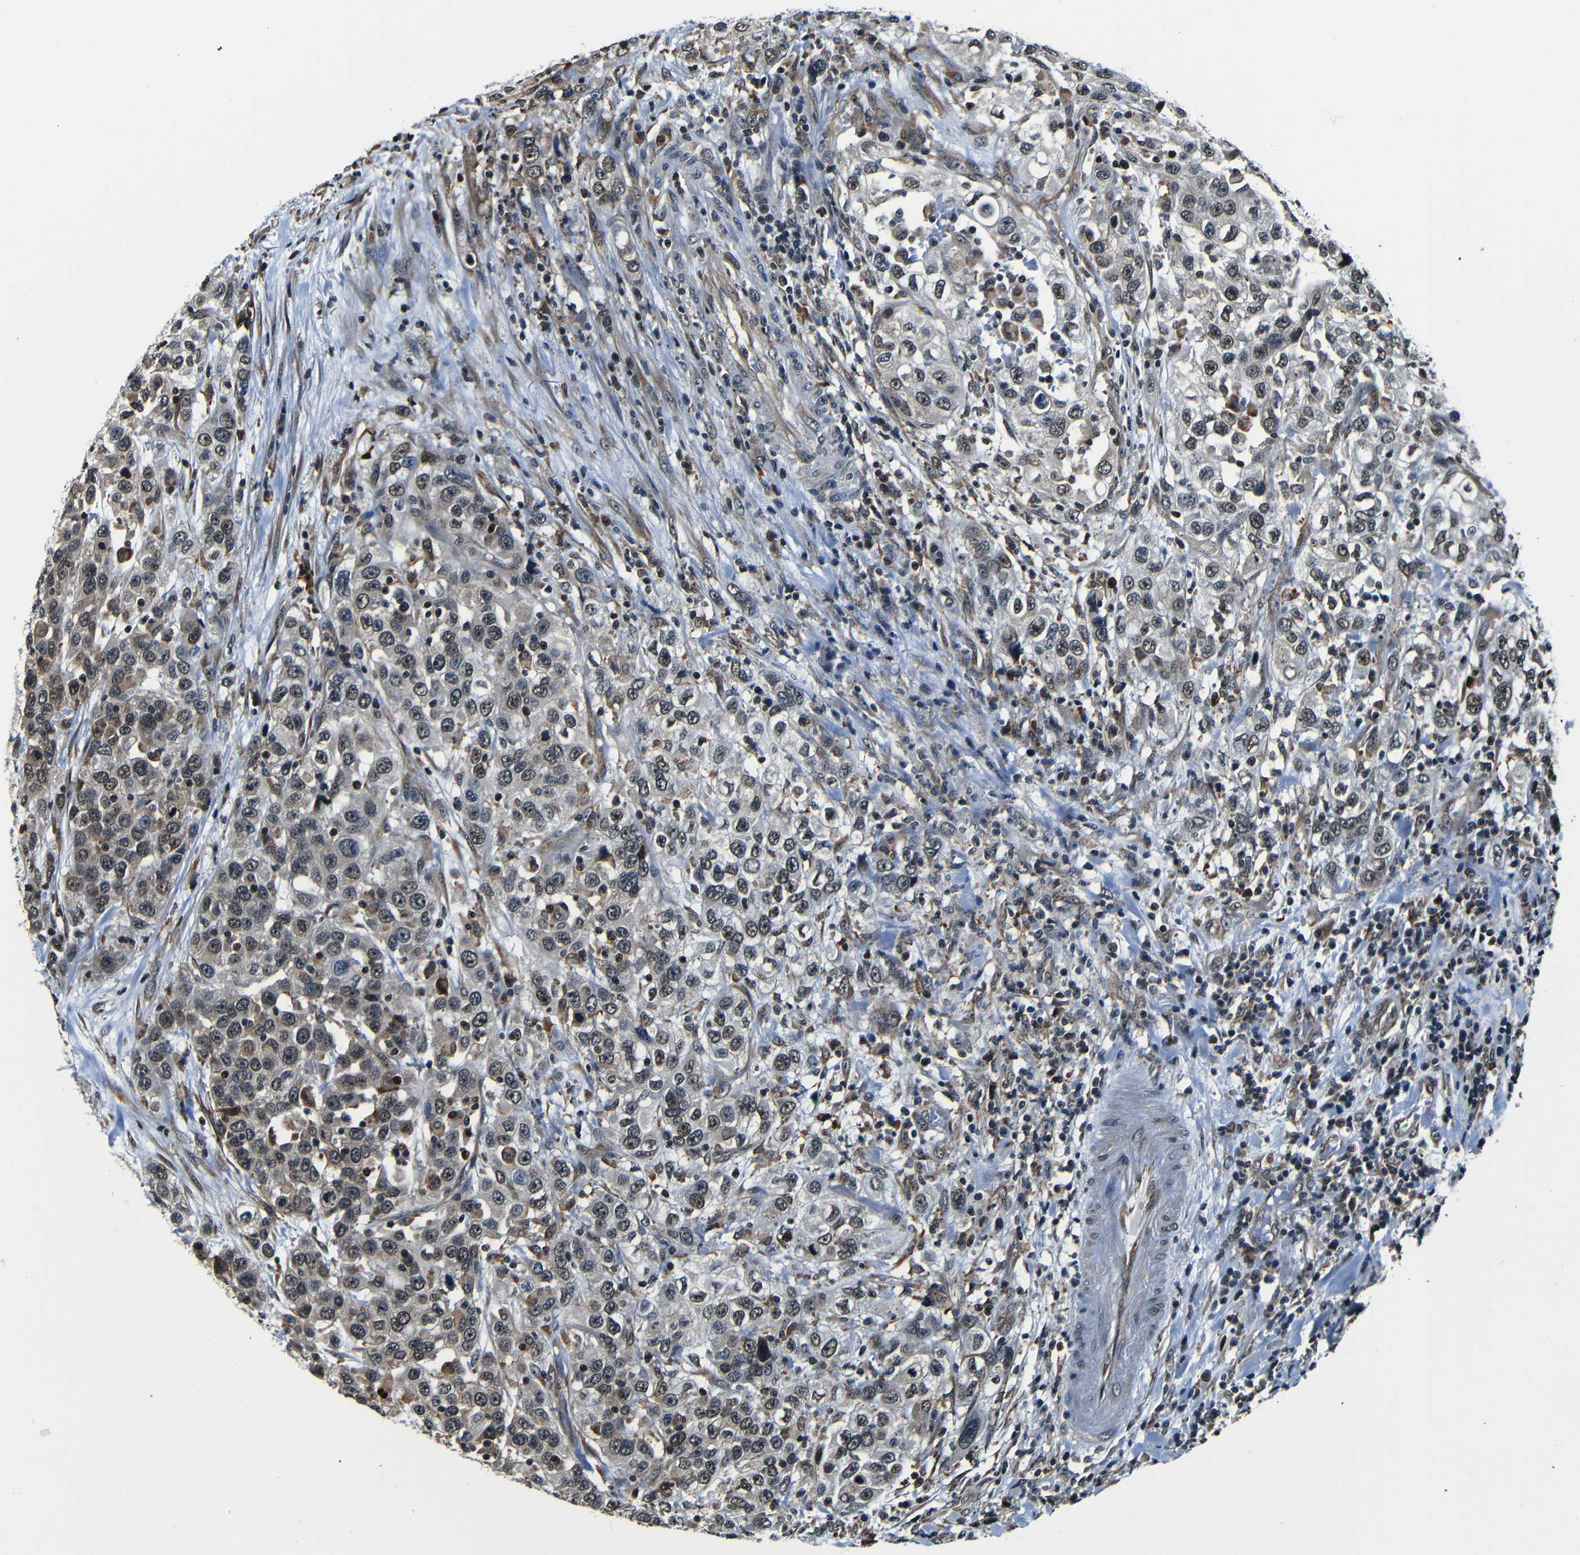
{"staining": {"intensity": "weak", "quantity": ">75%", "location": "cytoplasmic/membranous,nuclear"}, "tissue": "urothelial cancer", "cell_type": "Tumor cells", "image_type": "cancer", "snomed": [{"axis": "morphology", "description": "Urothelial carcinoma, High grade"}, {"axis": "topography", "description": "Urinary bladder"}], "caption": "This is a histology image of immunohistochemistry (IHC) staining of high-grade urothelial carcinoma, which shows weak positivity in the cytoplasmic/membranous and nuclear of tumor cells.", "gene": "NCBP3", "patient": {"sex": "female", "age": 80}}